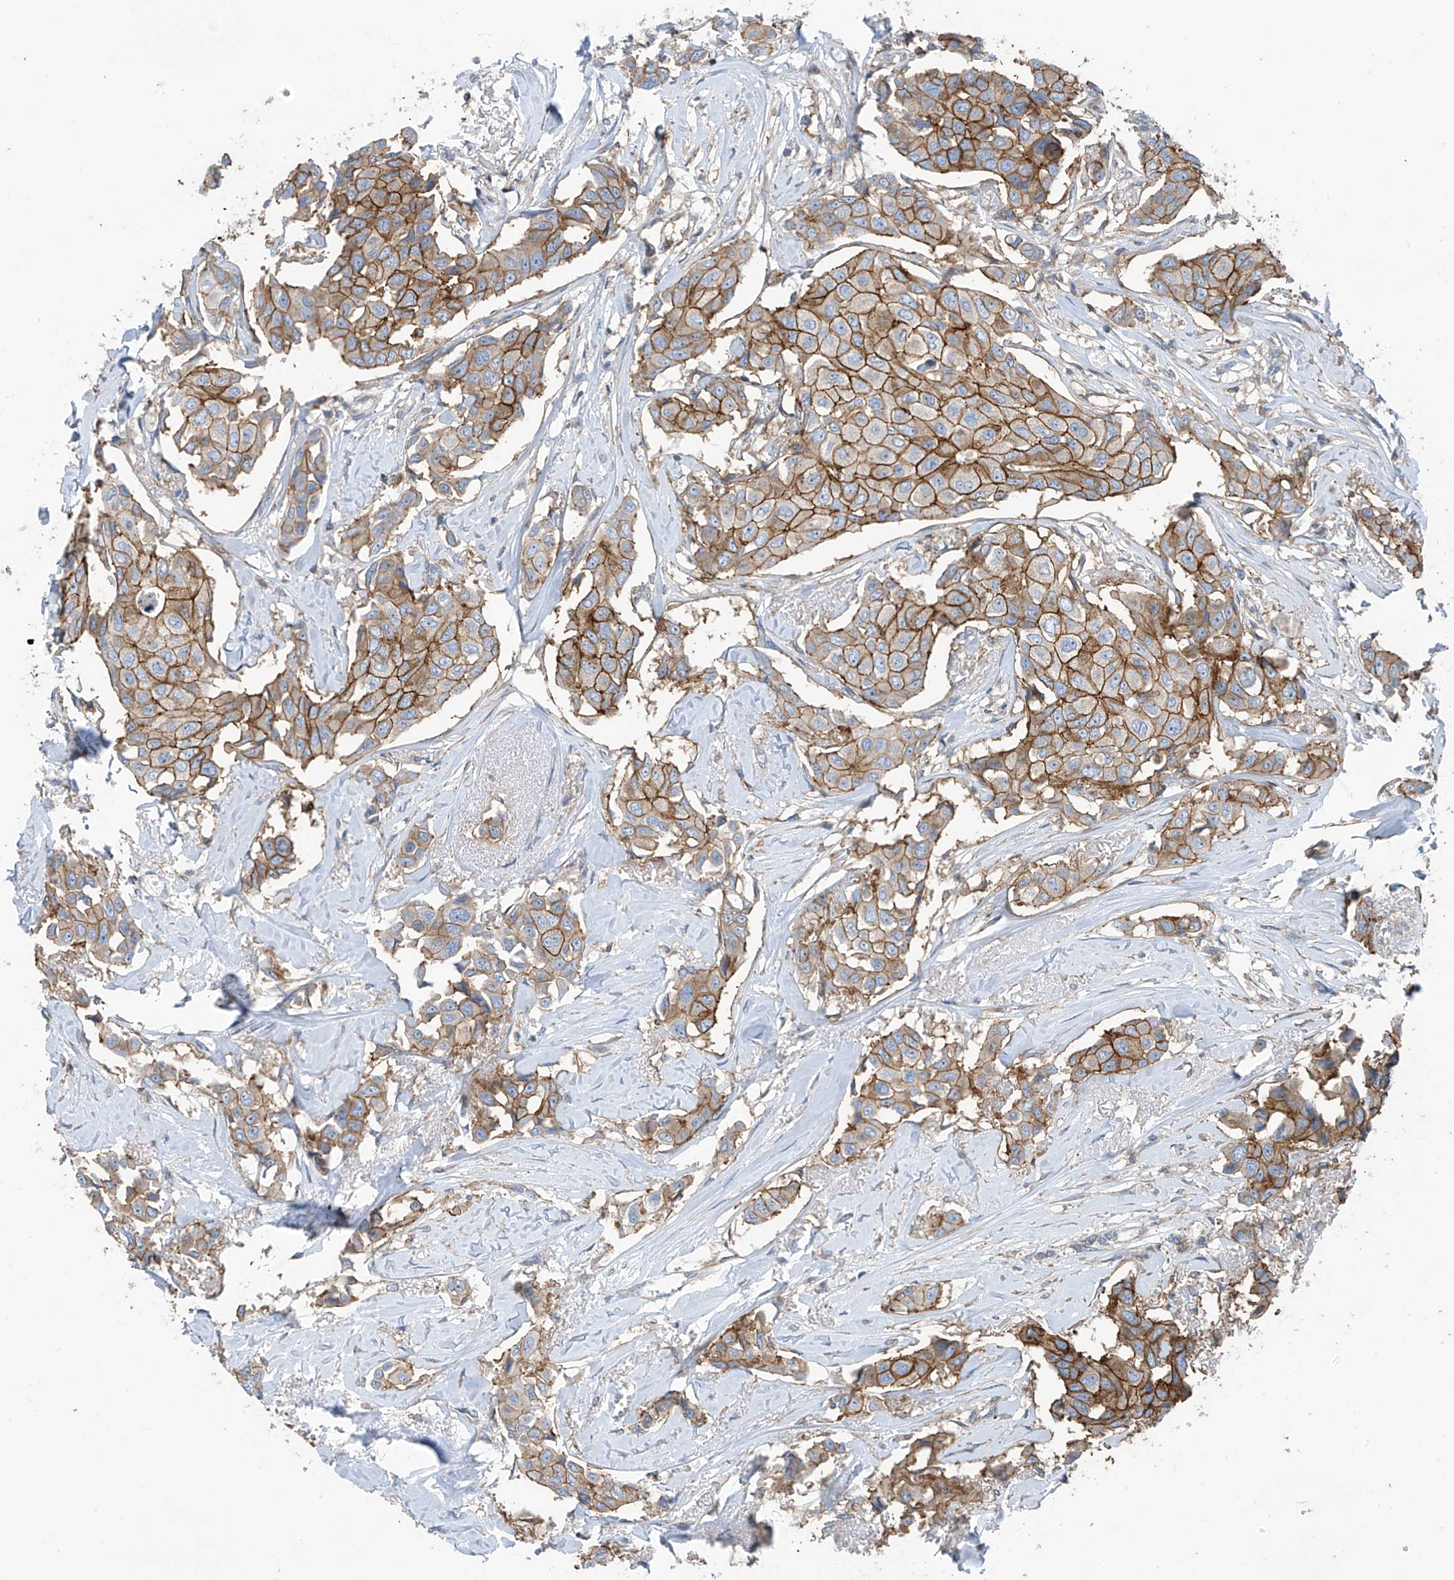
{"staining": {"intensity": "moderate", "quantity": ">75%", "location": "cytoplasmic/membranous"}, "tissue": "breast cancer", "cell_type": "Tumor cells", "image_type": "cancer", "snomed": [{"axis": "morphology", "description": "Duct carcinoma"}, {"axis": "topography", "description": "Breast"}], "caption": "DAB (3,3'-diaminobenzidine) immunohistochemical staining of breast cancer exhibits moderate cytoplasmic/membranous protein expression in approximately >75% of tumor cells.", "gene": "SLC1A5", "patient": {"sex": "female", "age": 80}}